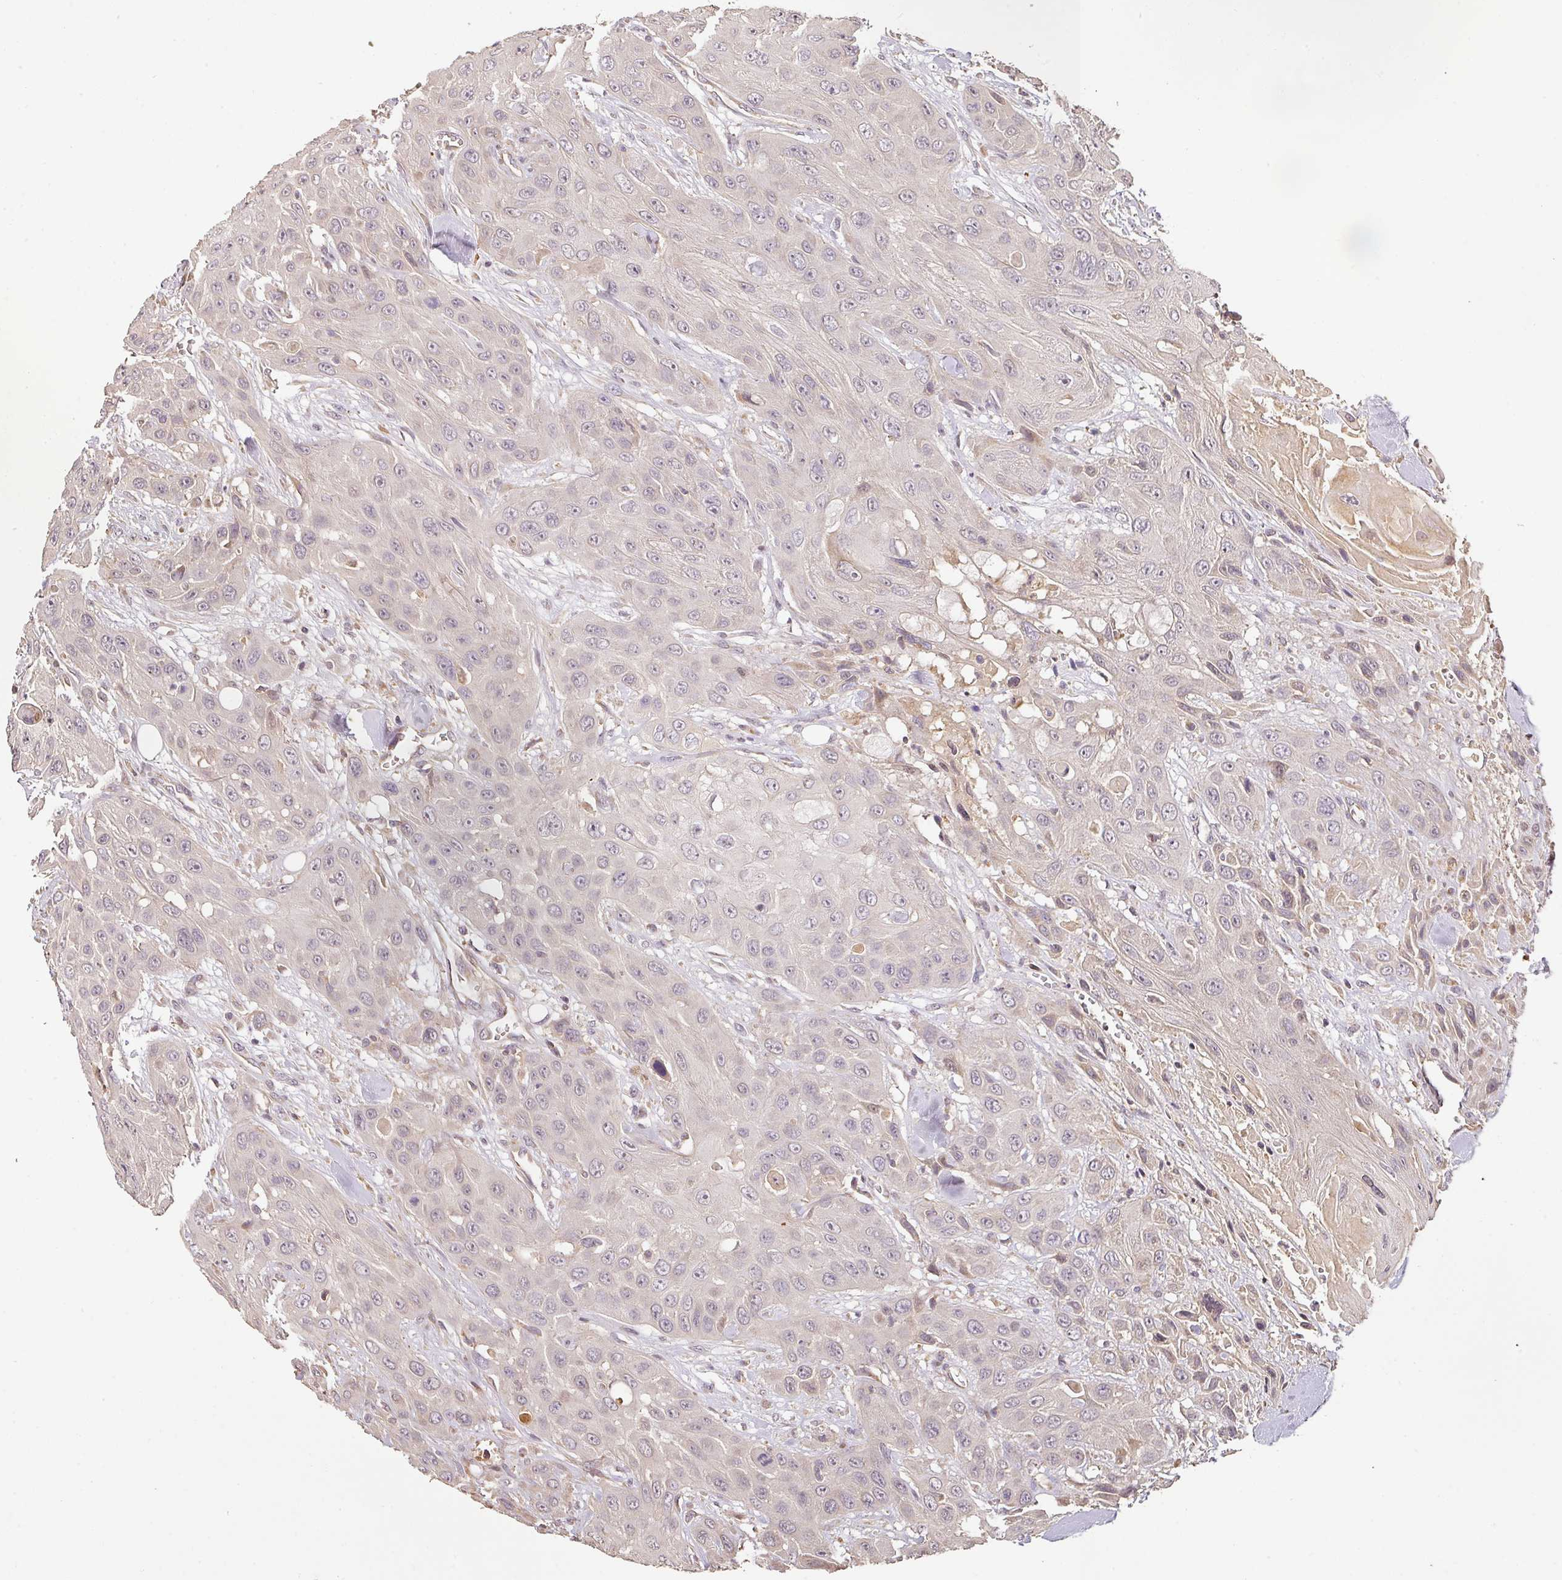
{"staining": {"intensity": "negative", "quantity": "none", "location": "none"}, "tissue": "head and neck cancer", "cell_type": "Tumor cells", "image_type": "cancer", "snomed": [{"axis": "morphology", "description": "Squamous cell carcinoma, NOS"}, {"axis": "topography", "description": "Head-Neck"}], "caption": "Histopathology image shows no protein expression in tumor cells of head and neck cancer (squamous cell carcinoma) tissue.", "gene": "BPIFB3", "patient": {"sex": "male", "age": 81}}